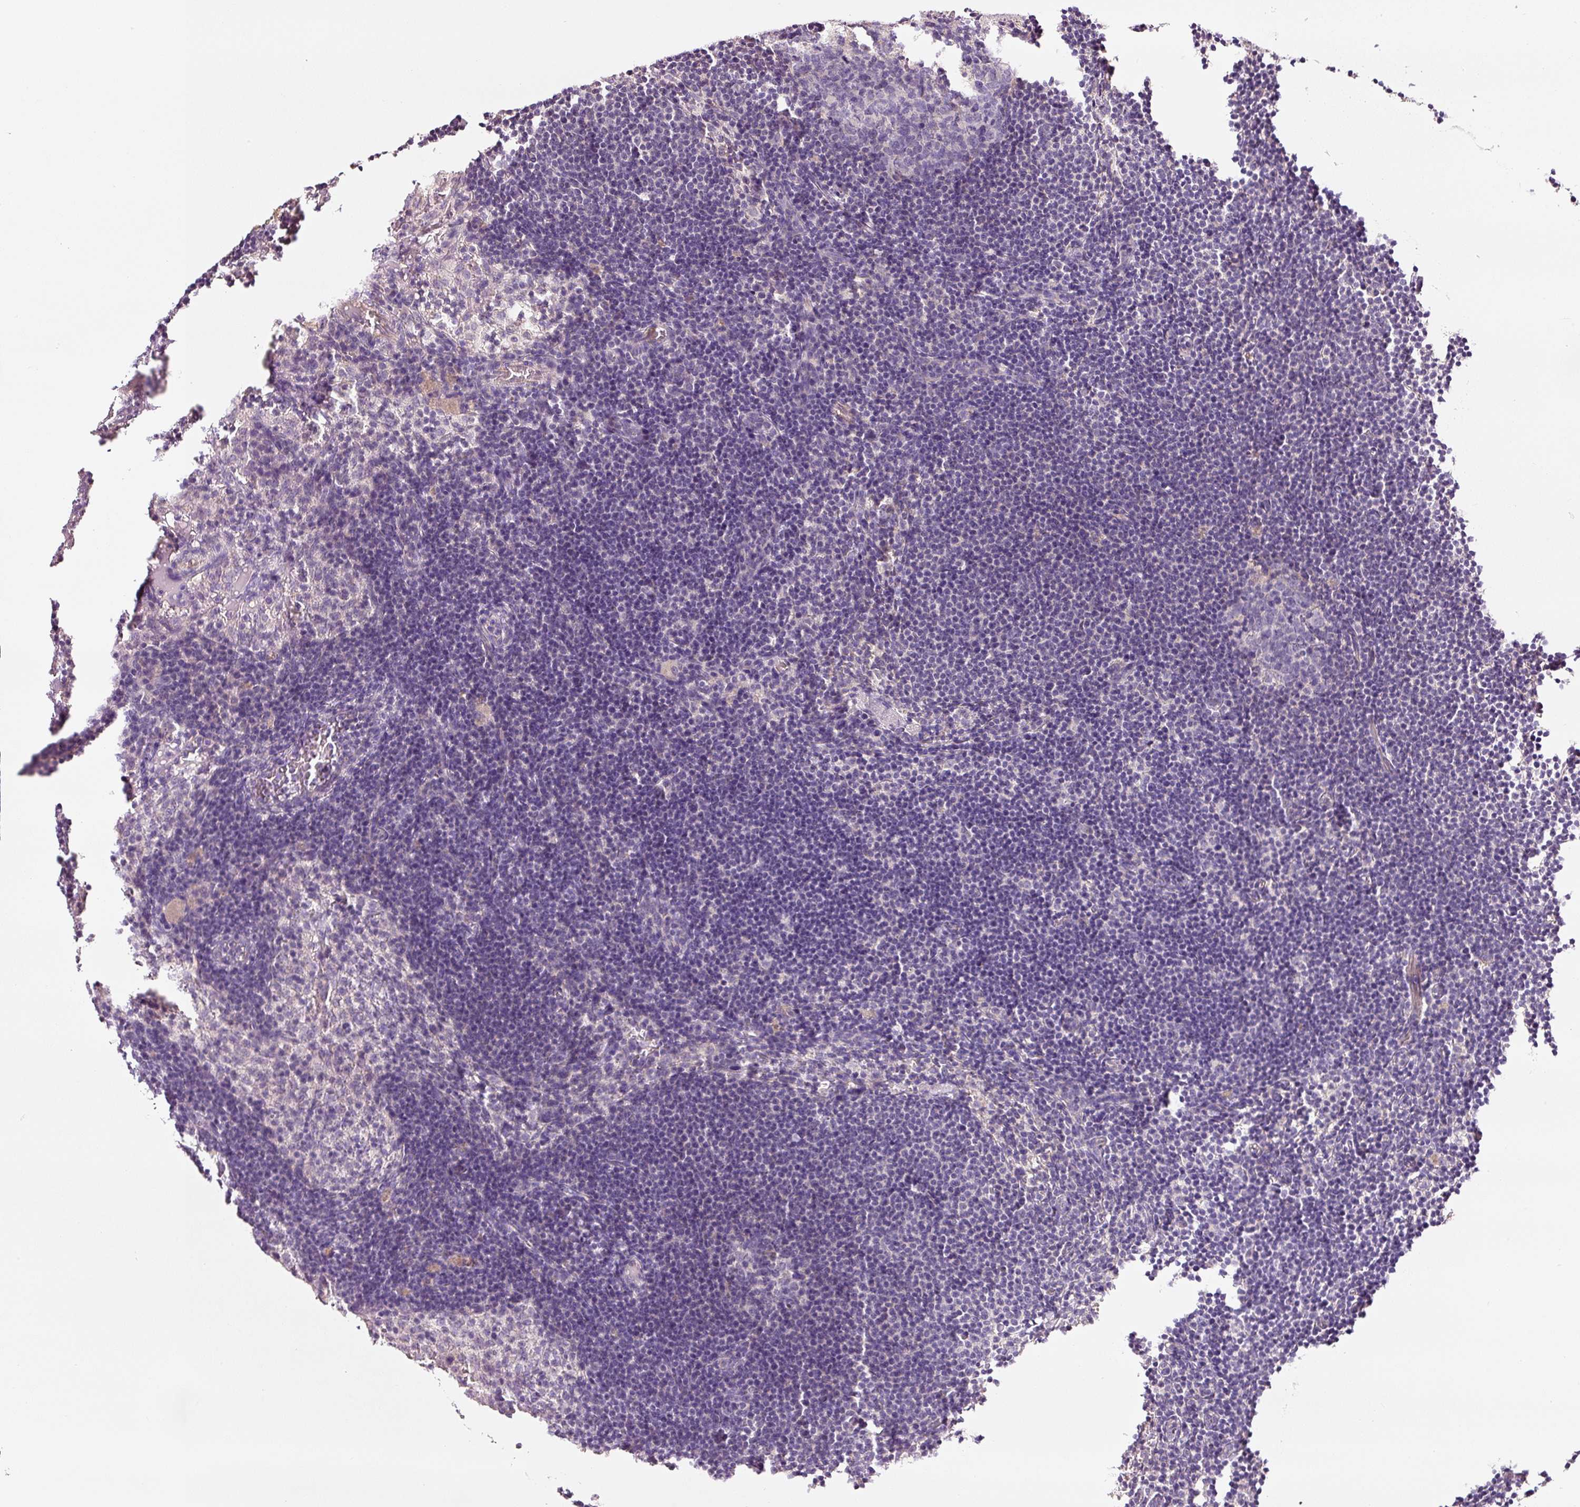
{"staining": {"intensity": "negative", "quantity": "none", "location": "none"}, "tissue": "lymph node", "cell_type": "Germinal center cells", "image_type": "normal", "snomed": [{"axis": "morphology", "description": "Normal tissue, NOS"}, {"axis": "topography", "description": "Lymph node"}], "caption": "Immunohistochemical staining of normal human lymph node reveals no significant positivity in germinal center cells.", "gene": "RNF167", "patient": {"sex": "male", "age": 49}}